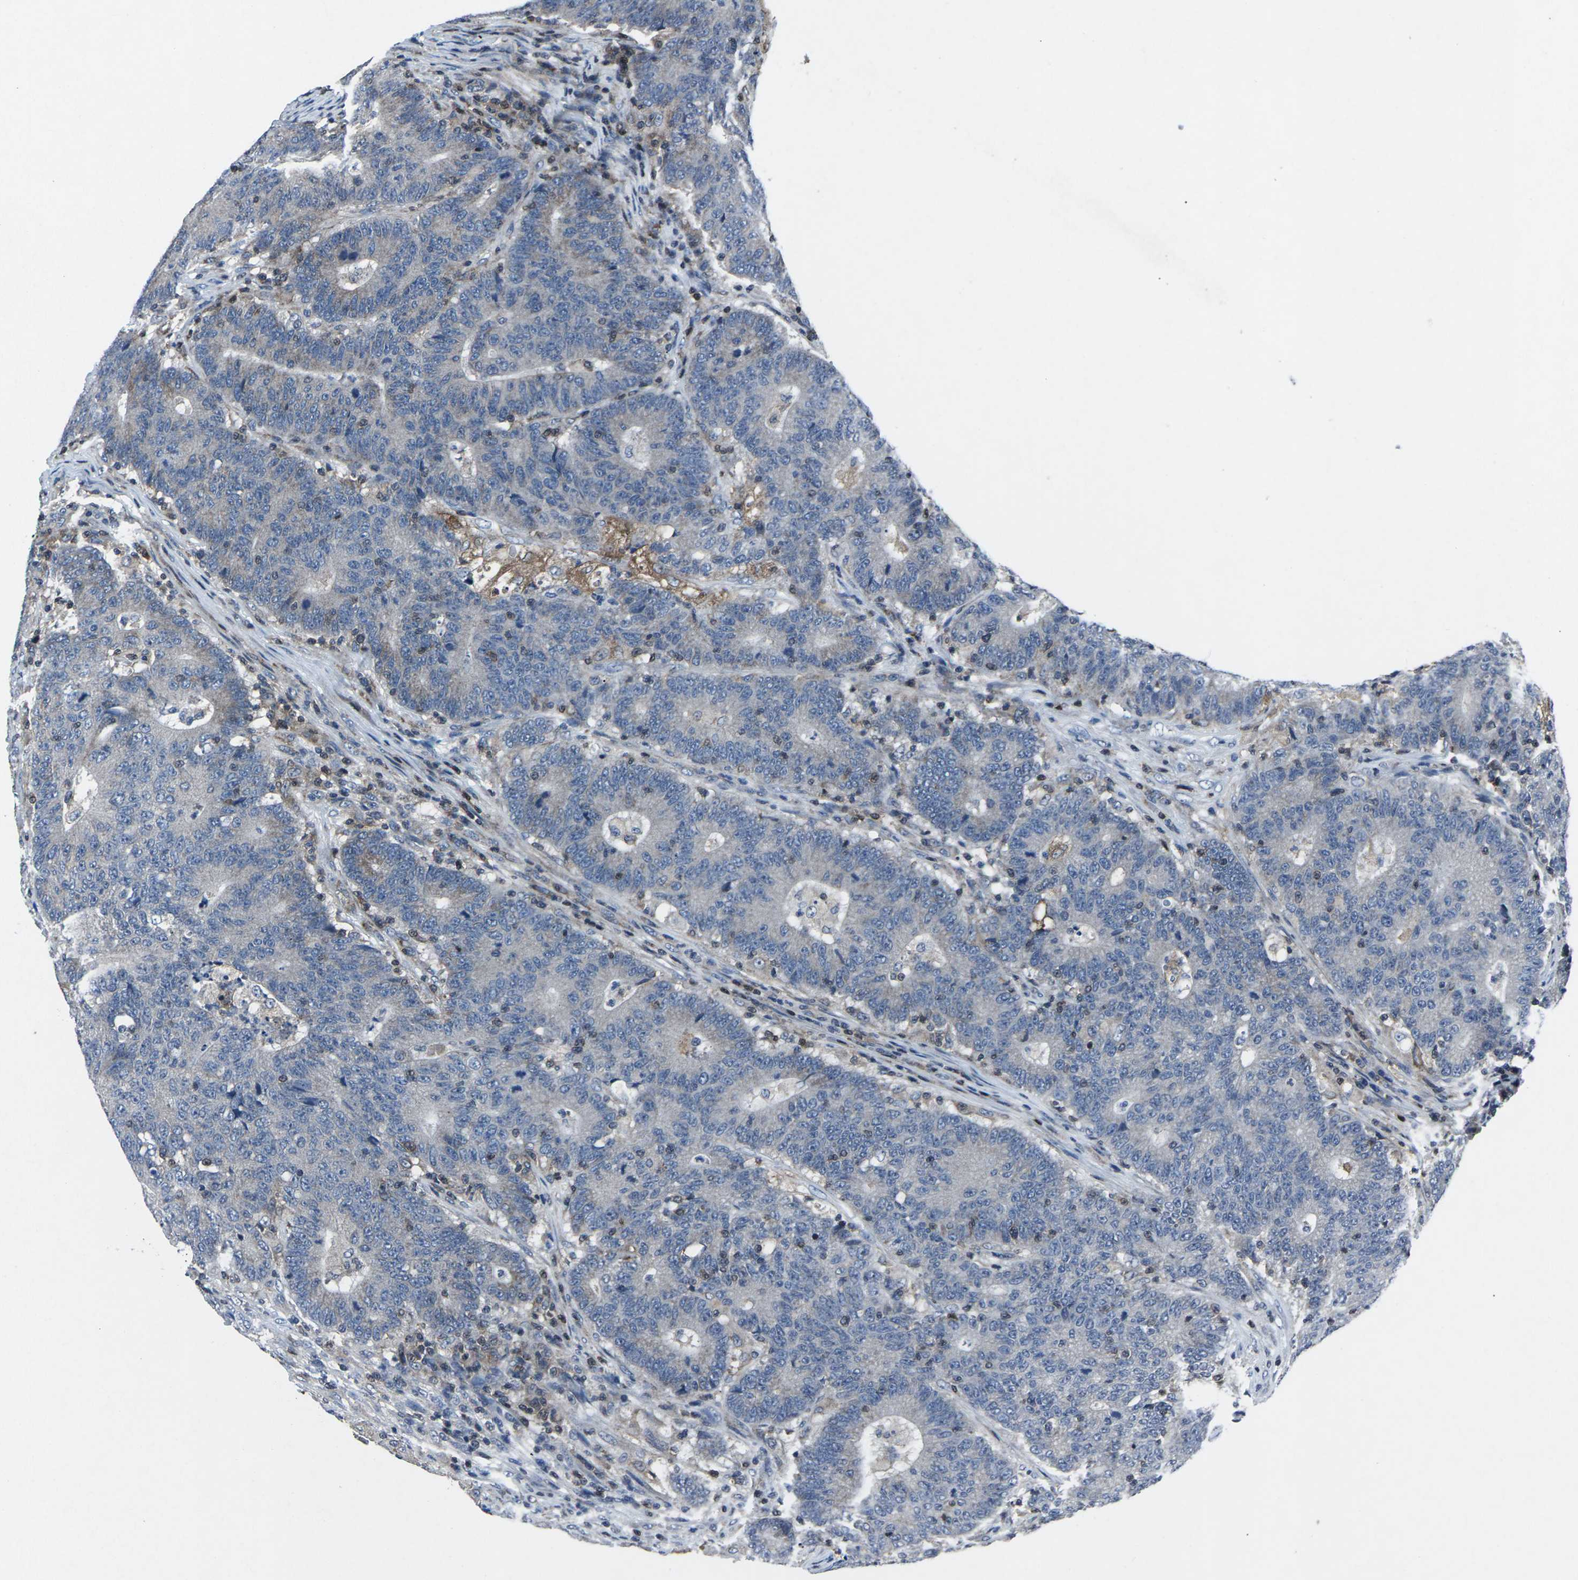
{"staining": {"intensity": "weak", "quantity": "<25%", "location": "cytoplasmic/membranous"}, "tissue": "colorectal cancer", "cell_type": "Tumor cells", "image_type": "cancer", "snomed": [{"axis": "morphology", "description": "Normal tissue, NOS"}, {"axis": "morphology", "description": "Adenocarcinoma, NOS"}, {"axis": "topography", "description": "Colon"}], "caption": "A high-resolution photomicrograph shows immunohistochemistry (IHC) staining of colorectal adenocarcinoma, which reveals no significant positivity in tumor cells.", "gene": "STAT4", "patient": {"sex": "female", "age": 75}}